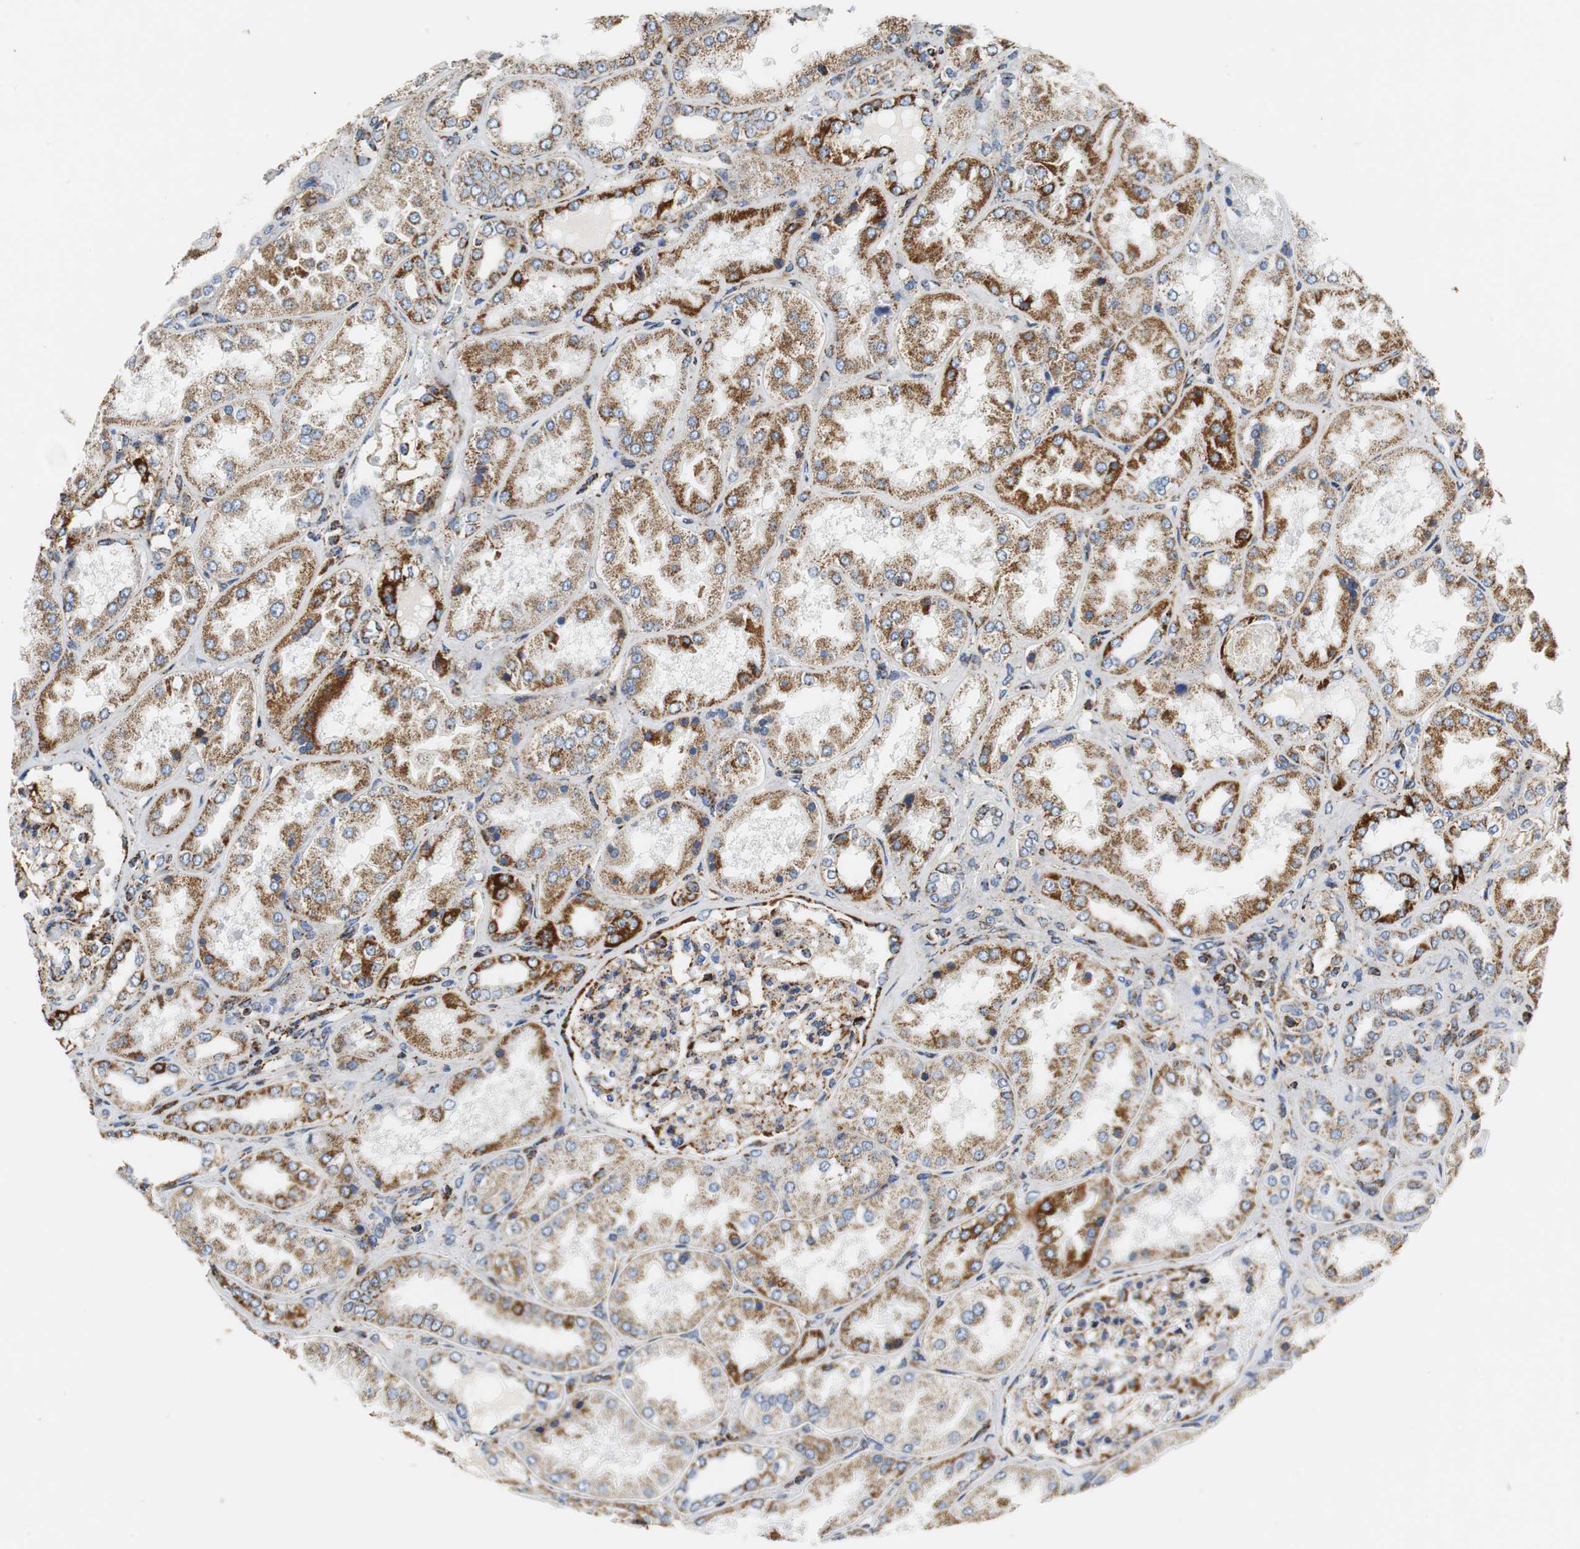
{"staining": {"intensity": "strong", "quantity": "25%-75%", "location": "cytoplasmic/membranous"}, "tissue": "kidney", "cell_type": "Cells in glomeruli", "image_type": "normal", "snomed": [{"axis": "morphology", "description": "Normal tissue, NOS"}, {"axis": "topography", "description": "Kidney"}], "caption": "Cells in glomeruli exhibit high levels of strong cytoplasmic/membranous positivity in about 25%-75% of cells in unremarkable human kidney.", "gene": "C1QTNF7", "patient": {"sex": "female", "age": 56}}